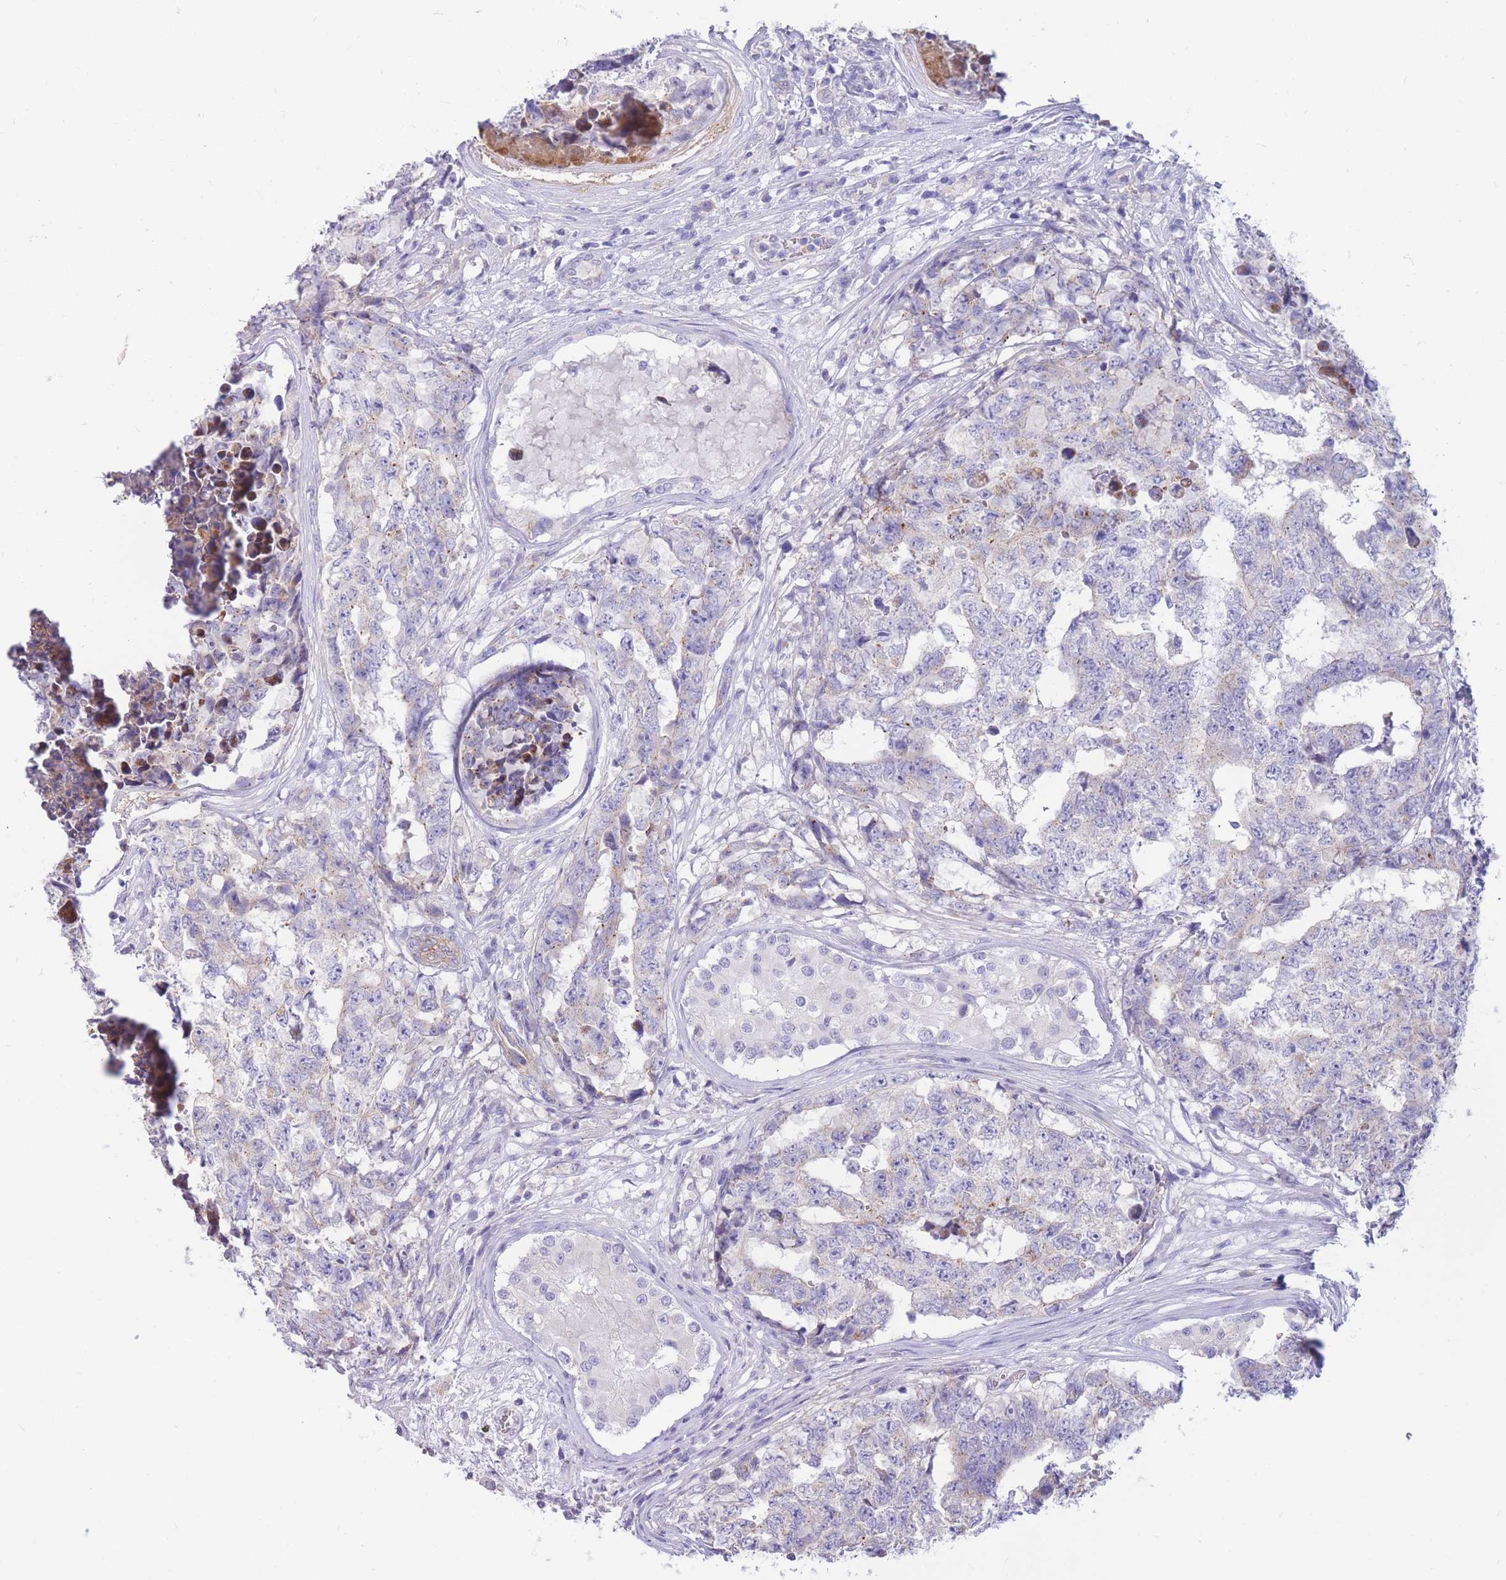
{"staining": {"intensity": "negative", "quantity": "none", "location": "none"}, "tissue": "testis cancer", "cell_type": "Tumor cells", "image_type": "cancer", "snomed": [{"axis": "morphology", "description": "Carcinoma, Embryonal, NOS"}, {"axis": "topography", "description": "Testis"}], "caption": "Embryonal carcinoma (testis) stained for a protein using immunohistochemistry reveals no expression tumor cells.", "gene": "SULT1A1", "patient": {"sex": "male", "age": 25}}